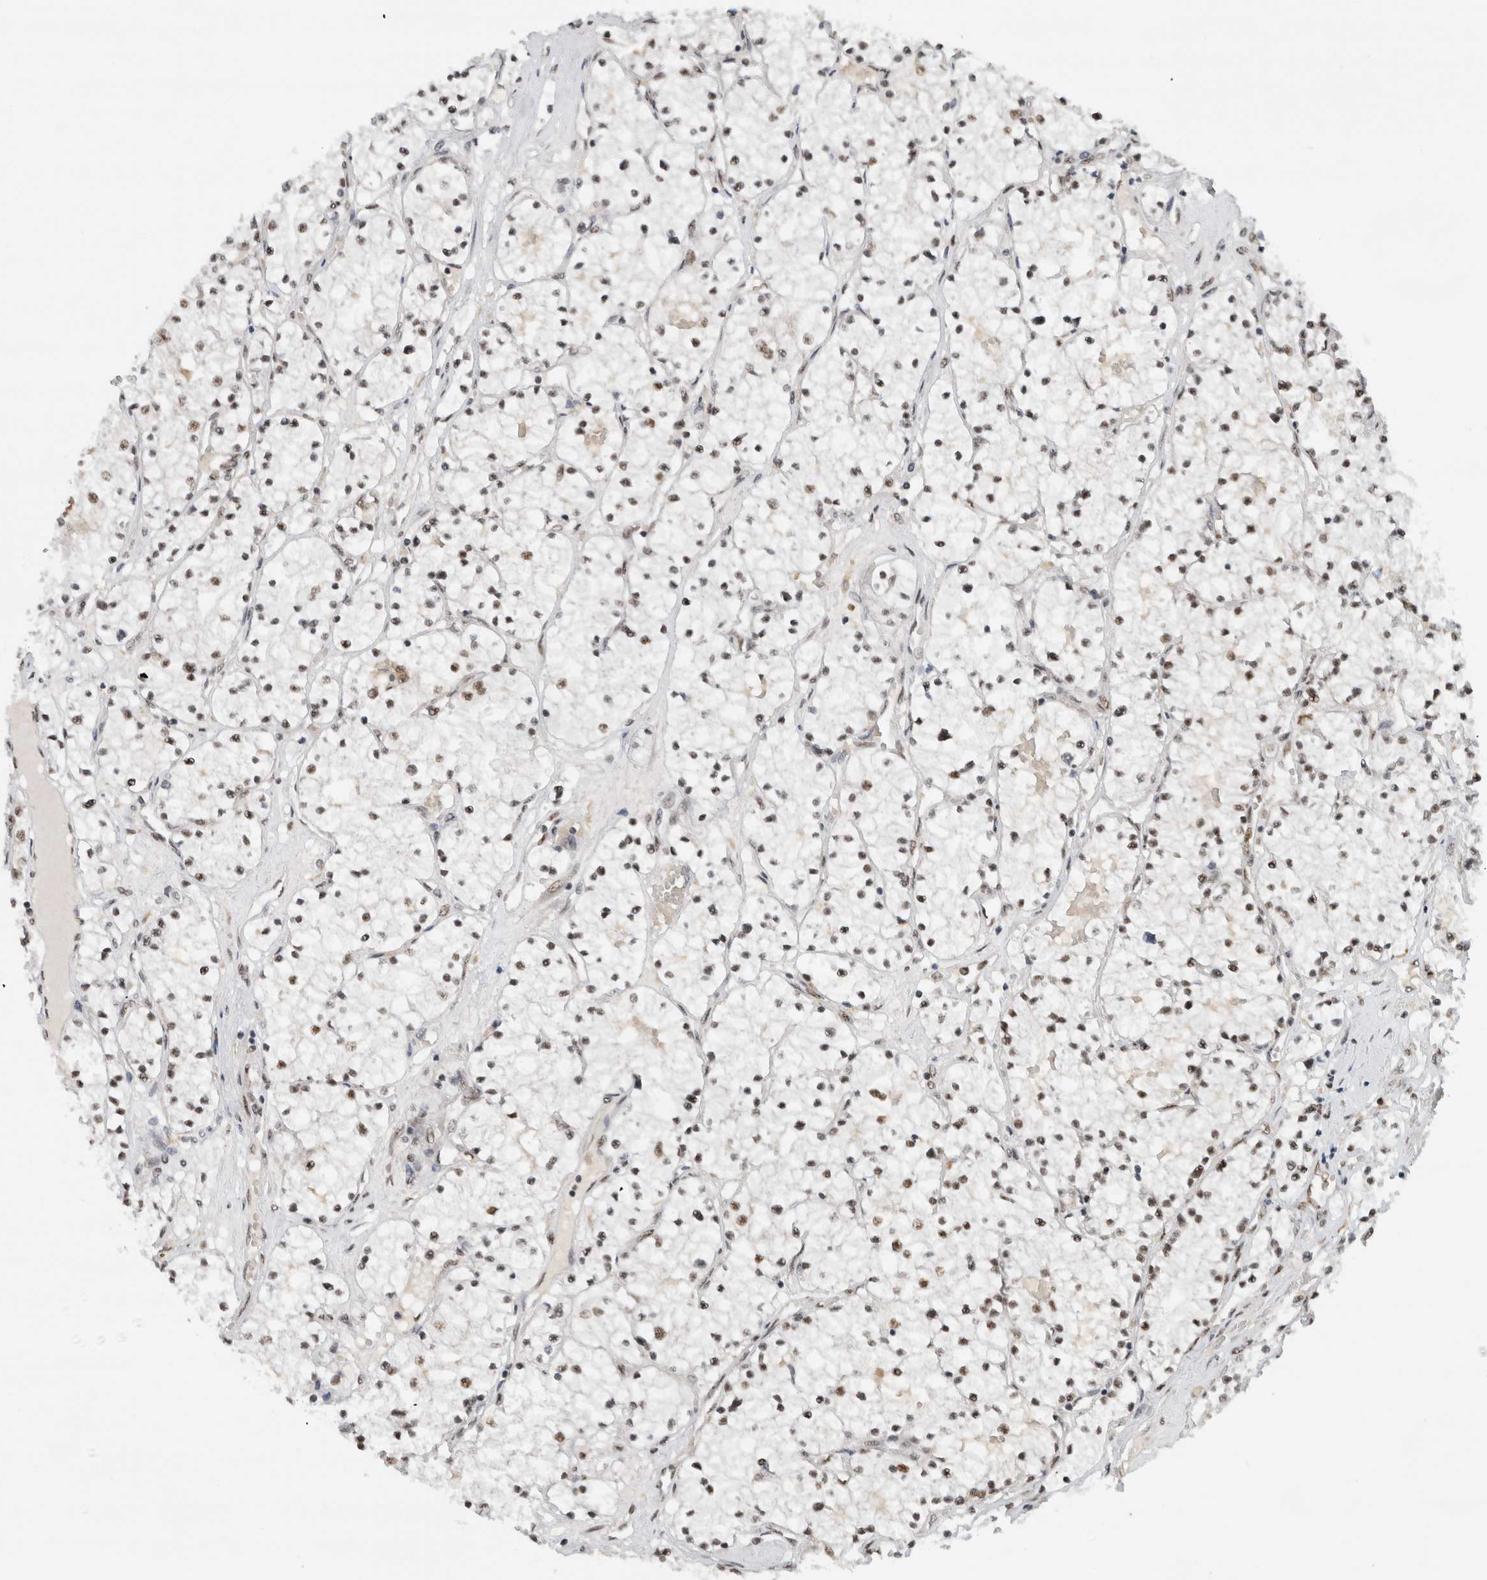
{"staining": {"intensity": "weak", "quantity": "<25%", "location": "nuclear"}, "tissue": "renal cancer", "cell_type": "Tumor cells", "image_type": "cancer", "snomed": [{"axis": "morphology", "description": "Normal tissue, NOS"}, {"axis": "morphology", "description": "Adenocarcinoma, NOS"}, {"axis": "topography", "description": "Kidney"}], "caption": "The immunohistochemistry micrograph has no significant expression in tumor cells of renal cancer tissue.", "gene": "NCAPG2", "patient": {"sex": "male", "age": 68}}